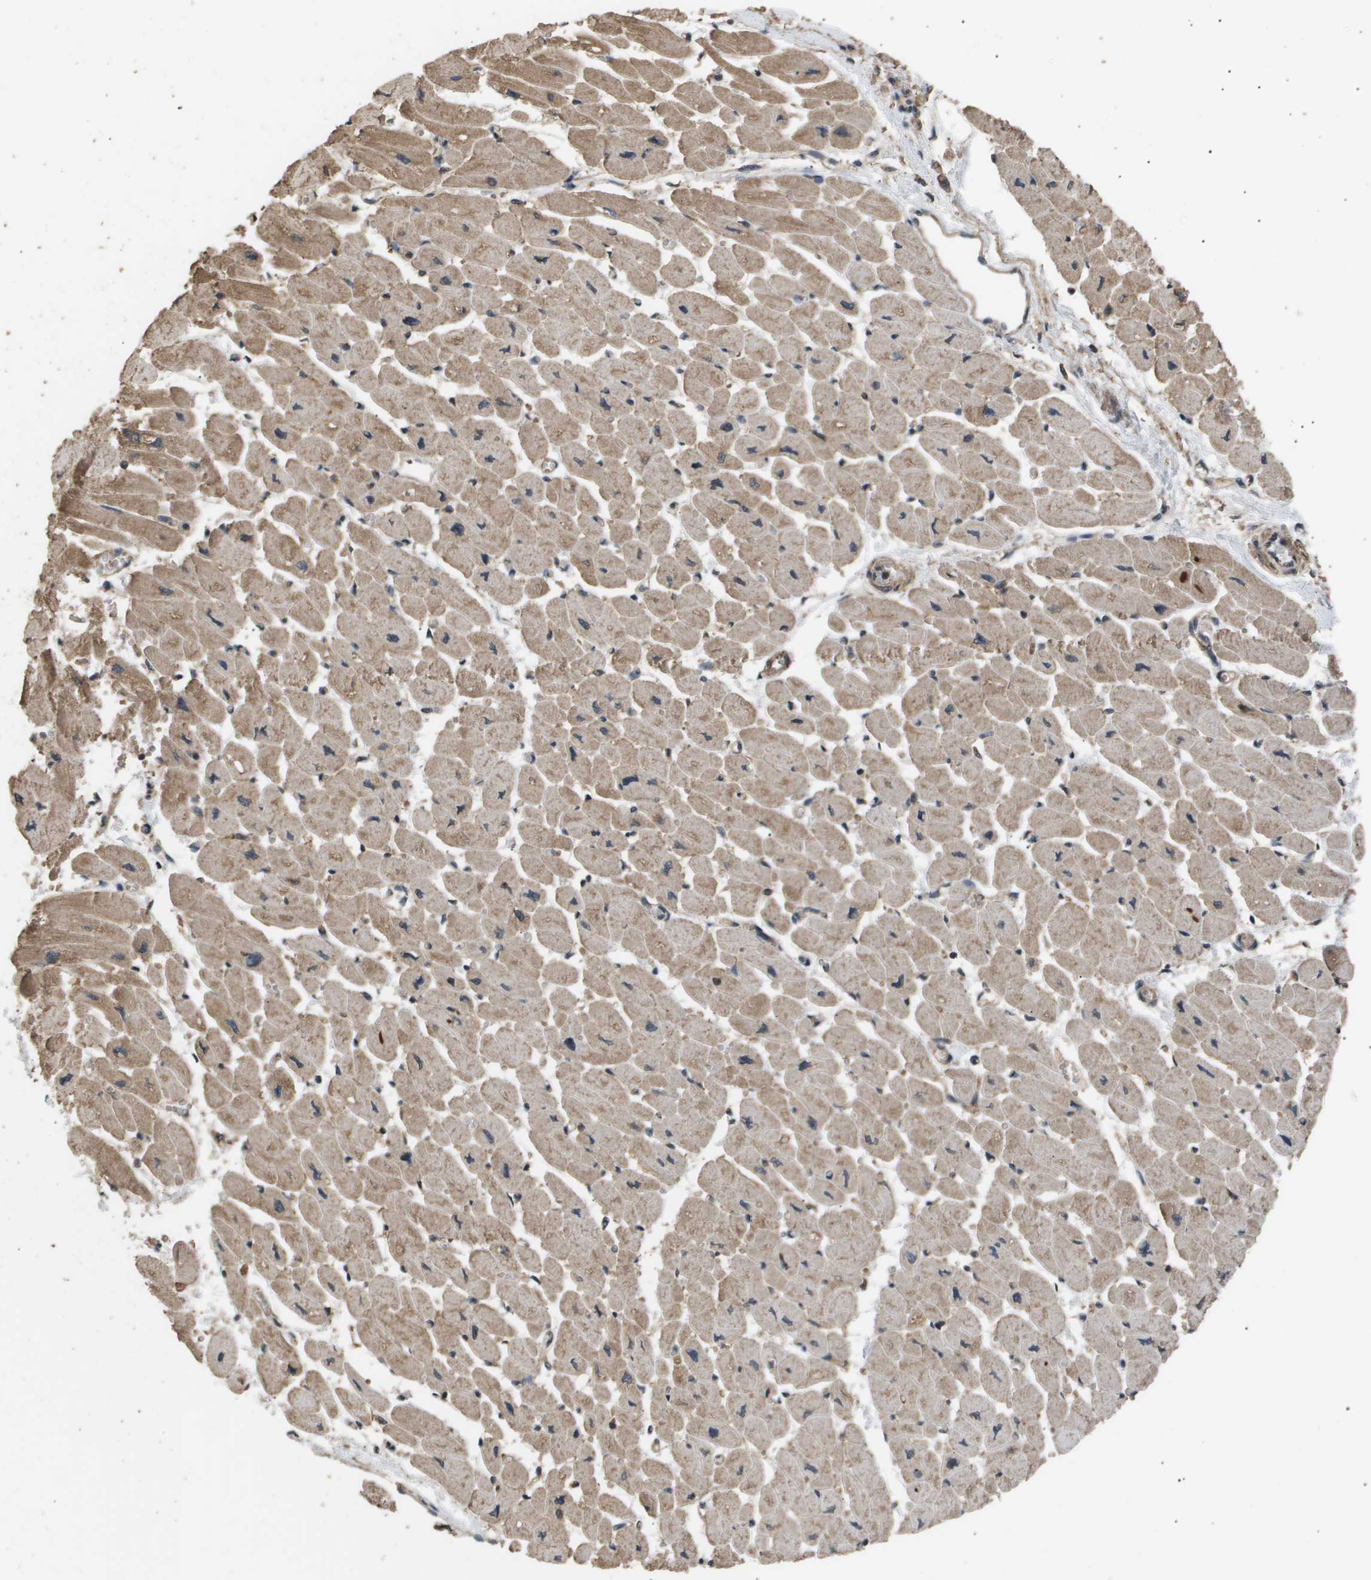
{"staining": {"intensity": "moderate", "quantity": ">75%", "location": "cytoplasmic/membranous"}, "tissue": "heart muscle", "cell_type": "Cardiomyocytes", "image_type": "normal", "snomed": [{"axis": "morphology", "description": "Normal tissue, NOS"}, {"axis": "topography", "description": "Heart"}], "caption": "An IHC histopathology image of unremarkable tissue is shown. Protein staining in brown shows moderate cytoplasmic/membranous positivity in heart muscle within cardiomyocytes.", "gene": "ING1", "patient": {"sex": "female", "age": 54}}